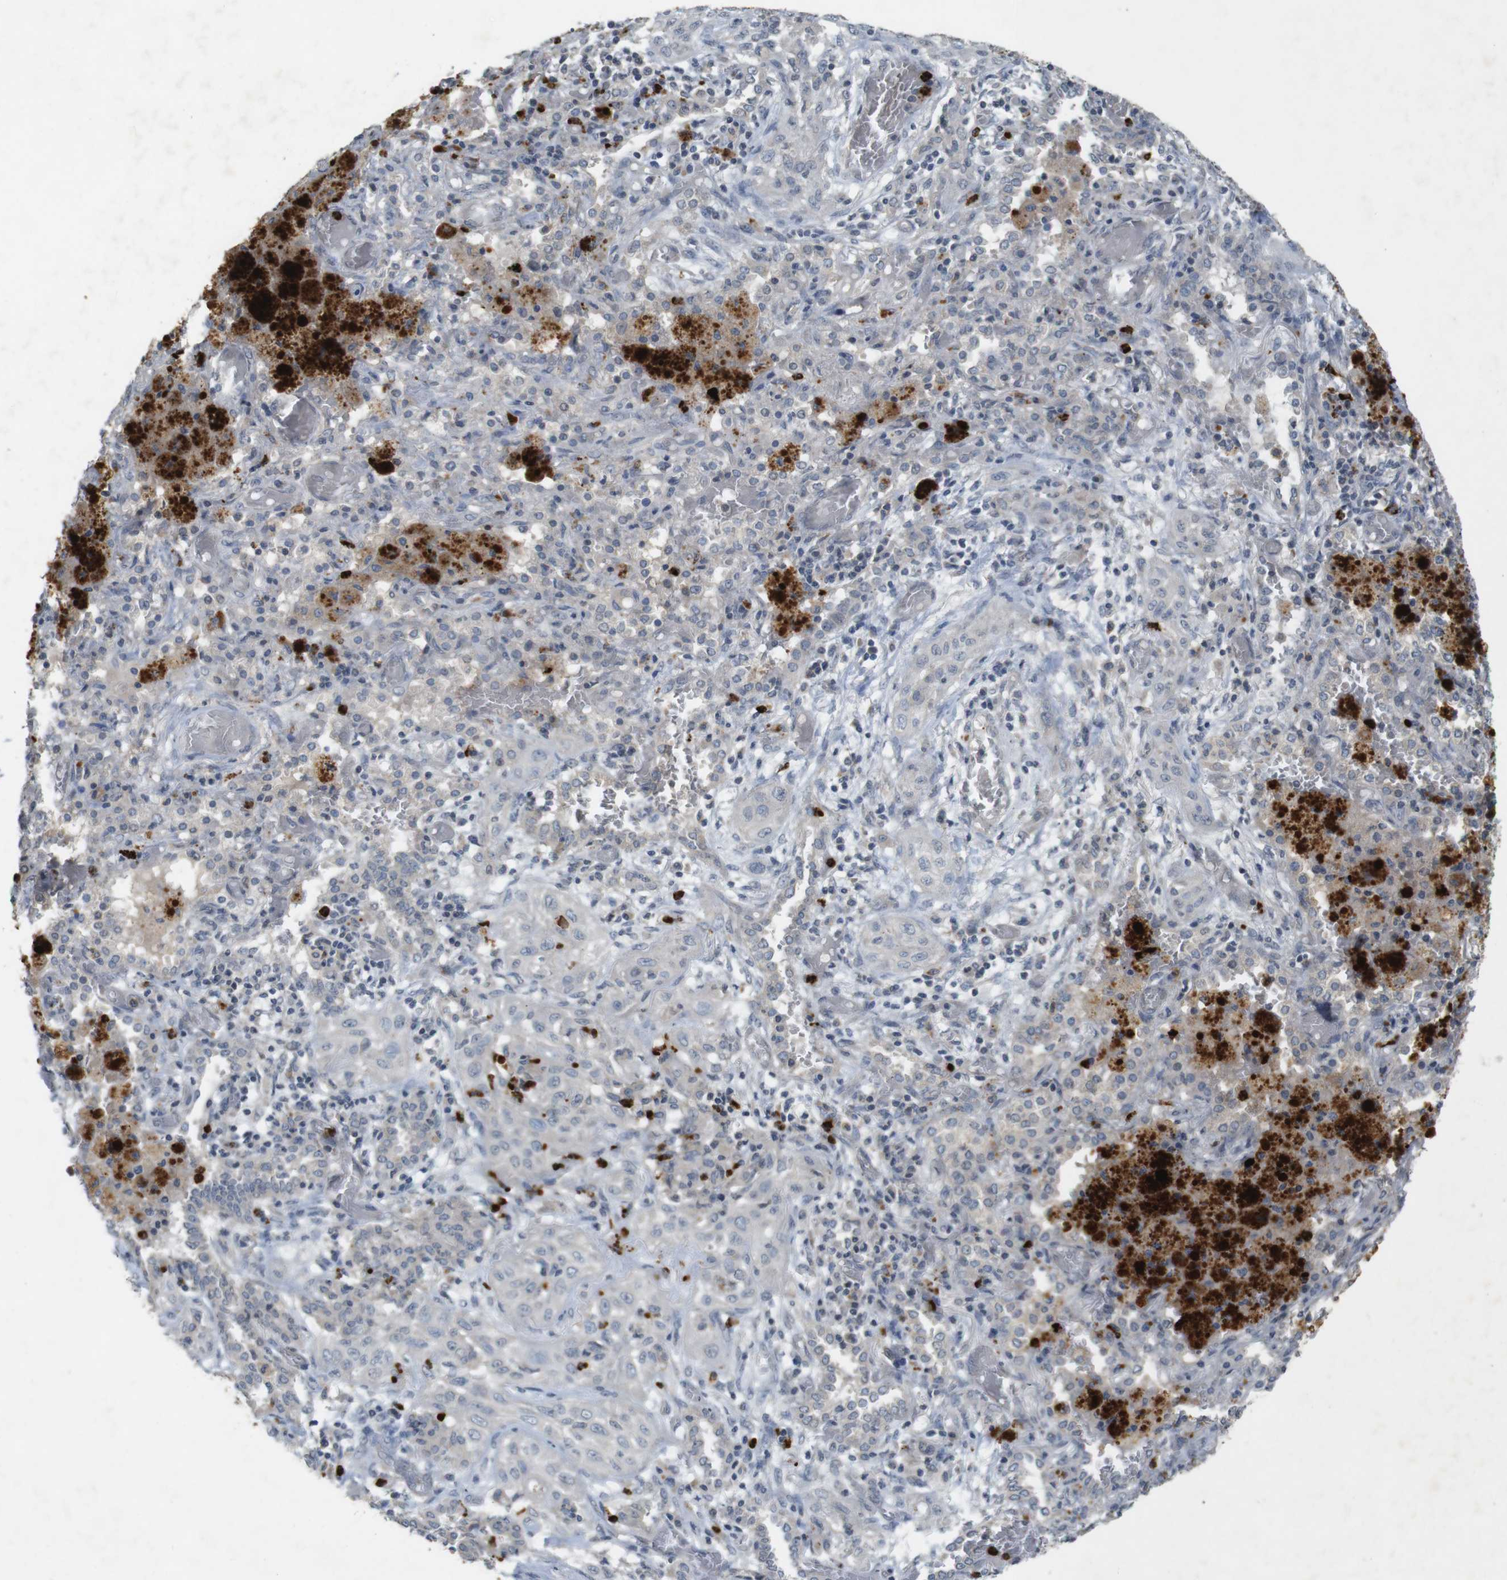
{"staining": {"intensity": "negative", "quantity": "none", "location": "none"}, "tissue": "lung cancer", "cell_type": "Tumor cells", "image_type": "cancer", "snomed": [{"axis": "morphology", "description": "Squamous cell carcinoma, NOS"}, {"axis": "topography", "description": "Lung"}], "caption": "The immunohistochemistry image has no significant positivity in tumor cells of lung cancer tissue. (Brightfield microscopy of DAB IHC at high magnification).", "gene": "TSPAN14", "patient": {"sex": "female", "age": 47}}